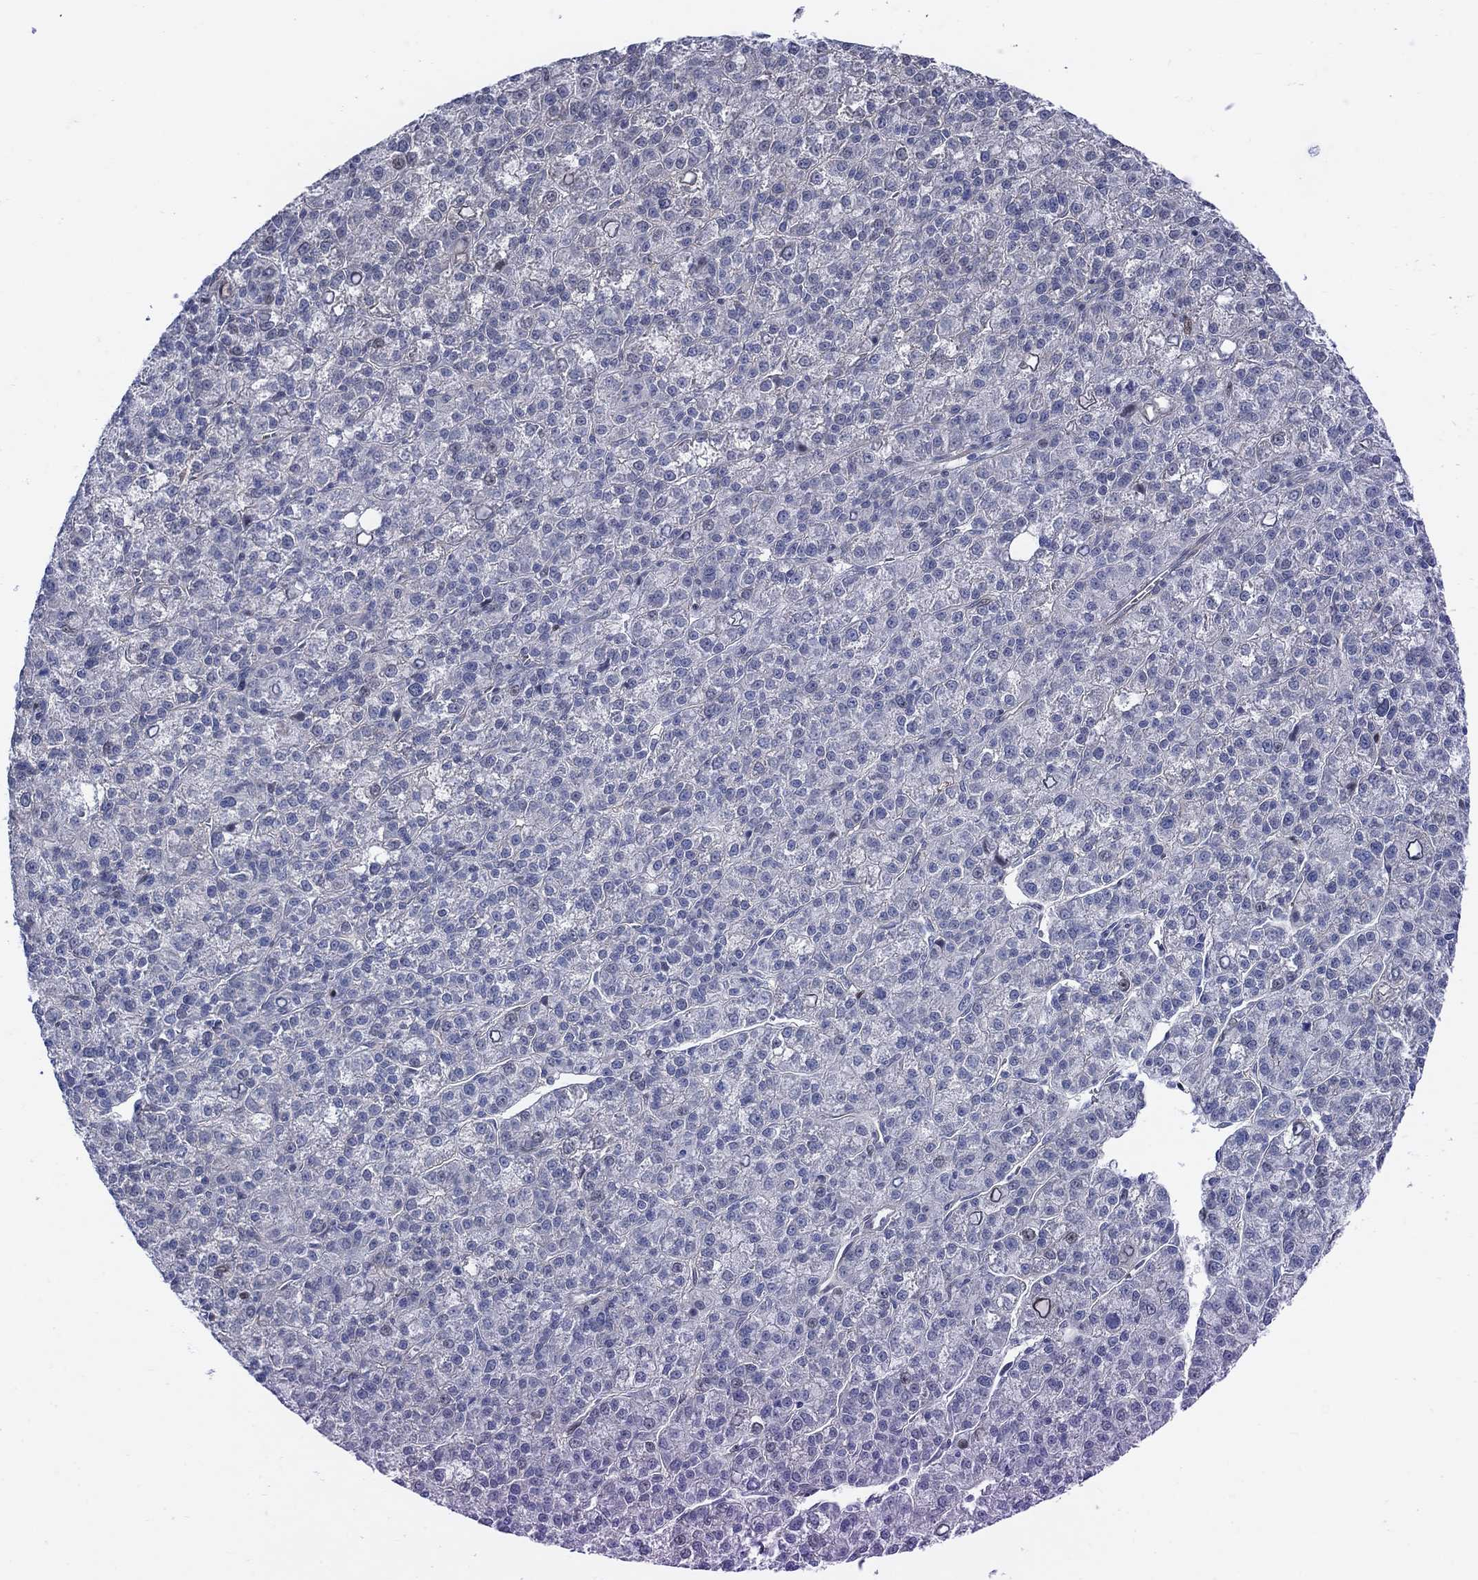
{"staining": {"intensity": "negative", "quantity": "none", "location": "none"}, "tissue": "liver cancer", "cell_type": "Tumor cells", "image_type": "cancer", "snomed": [{"axis": "morphology", "description": "Carcinoma, Hepatocellular, NOS"}, {"axis": "topography", "description": "Liver"}], "caption": "A histopathology image of human liver cancer is negative for staining in tumor cells.", "gene": "MYO3A", "patient": {"sex": "female", "age": 60}}